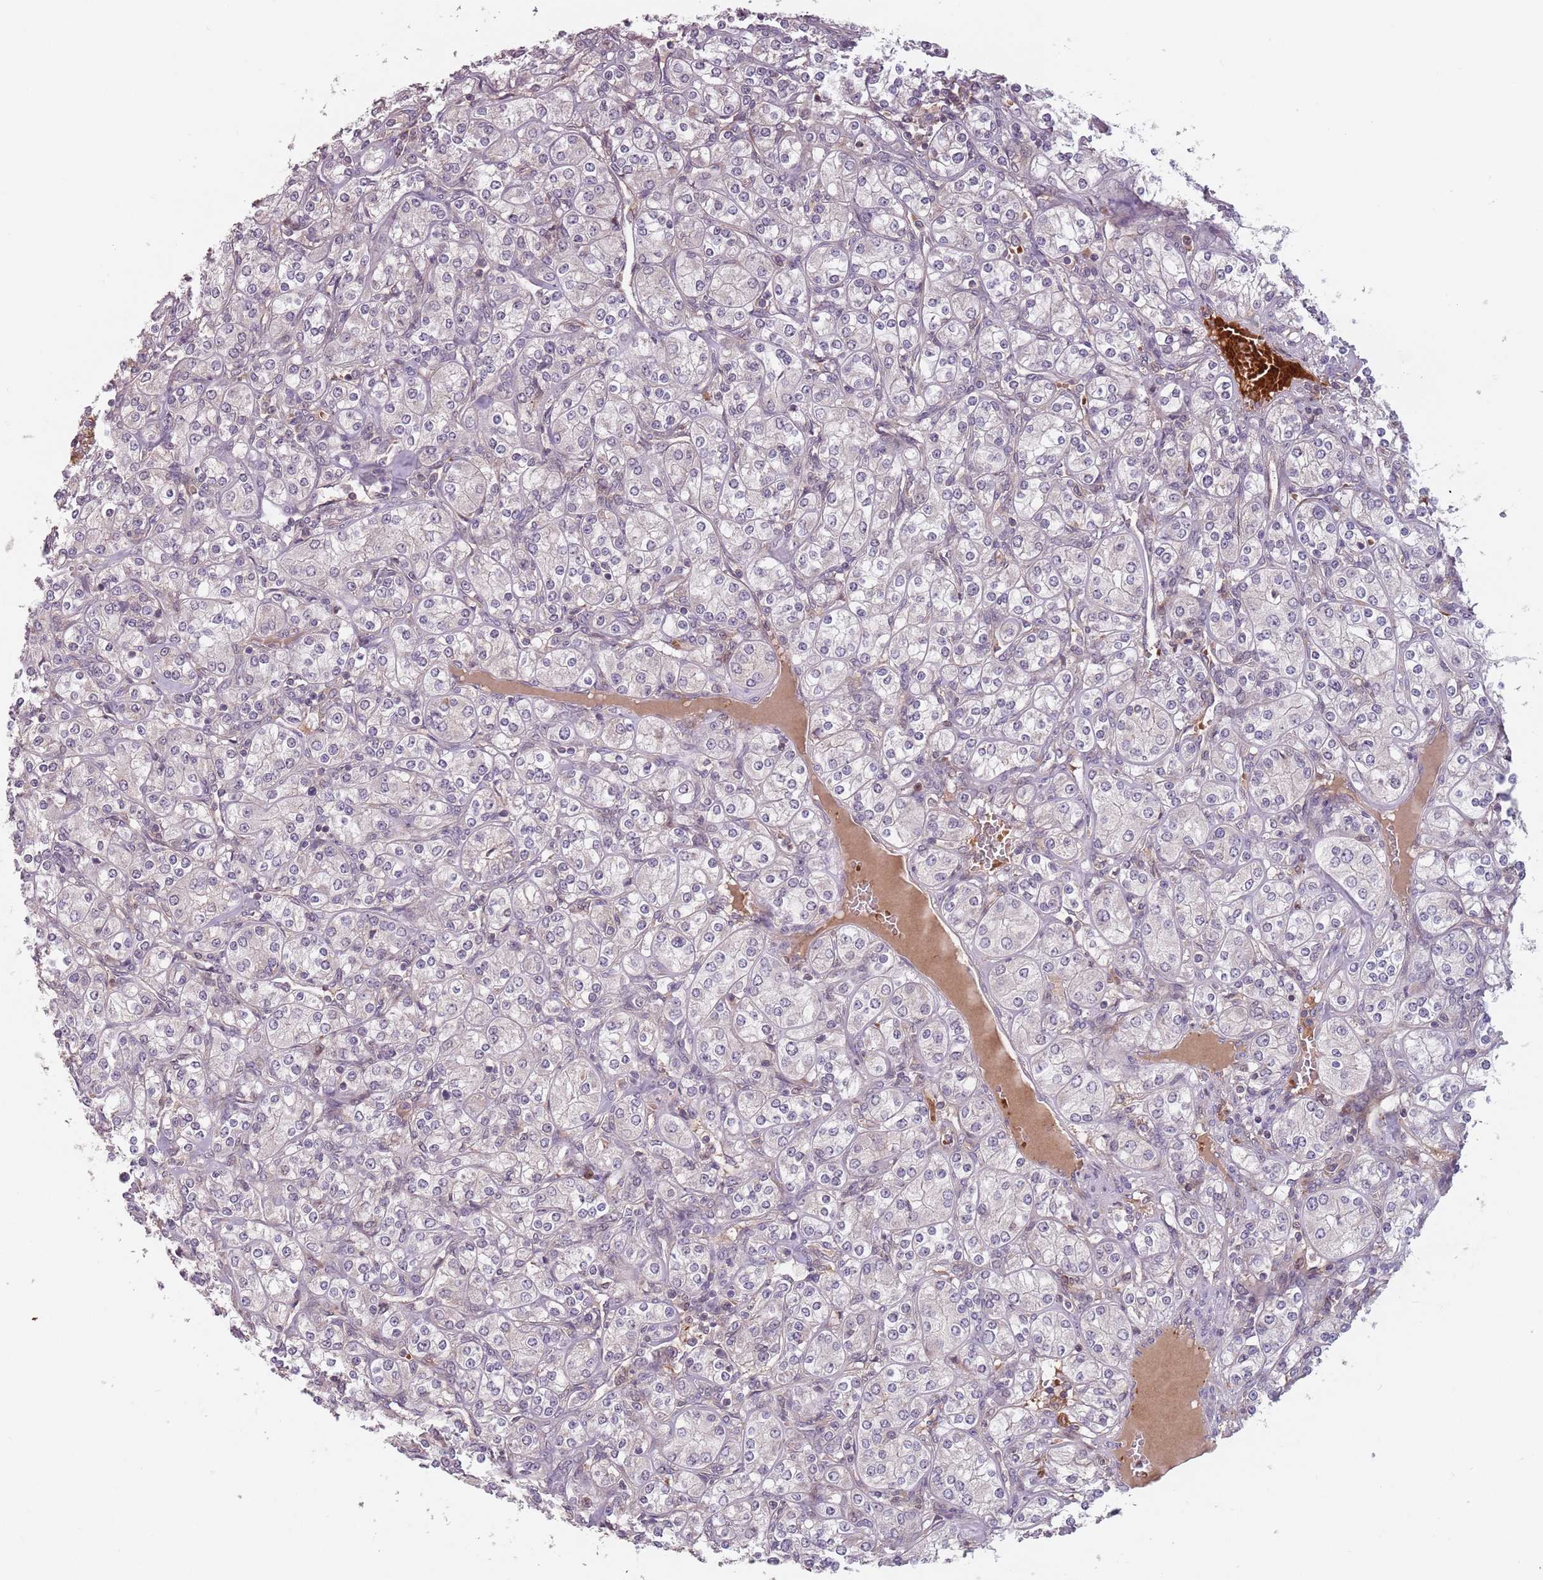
{"staining": {"intensity": "negative", "quantity": "none", "location": "none"}, "tissue": "renal cancer", "cell_type": "Tumor cells", "image_type": "cancer", "snomed": [{"axis": "morphology", "description": "Adenocarcinoma, NOS"}, {"axis": "topography", "description": "Kidney"}], "caption": "Histopathology image shows no protein expression in tumor cells of renal cancer tissue. Nuclei are stained in blue.", "gene": "GPR180", "patient": {"sex": "male", "age": 77}}